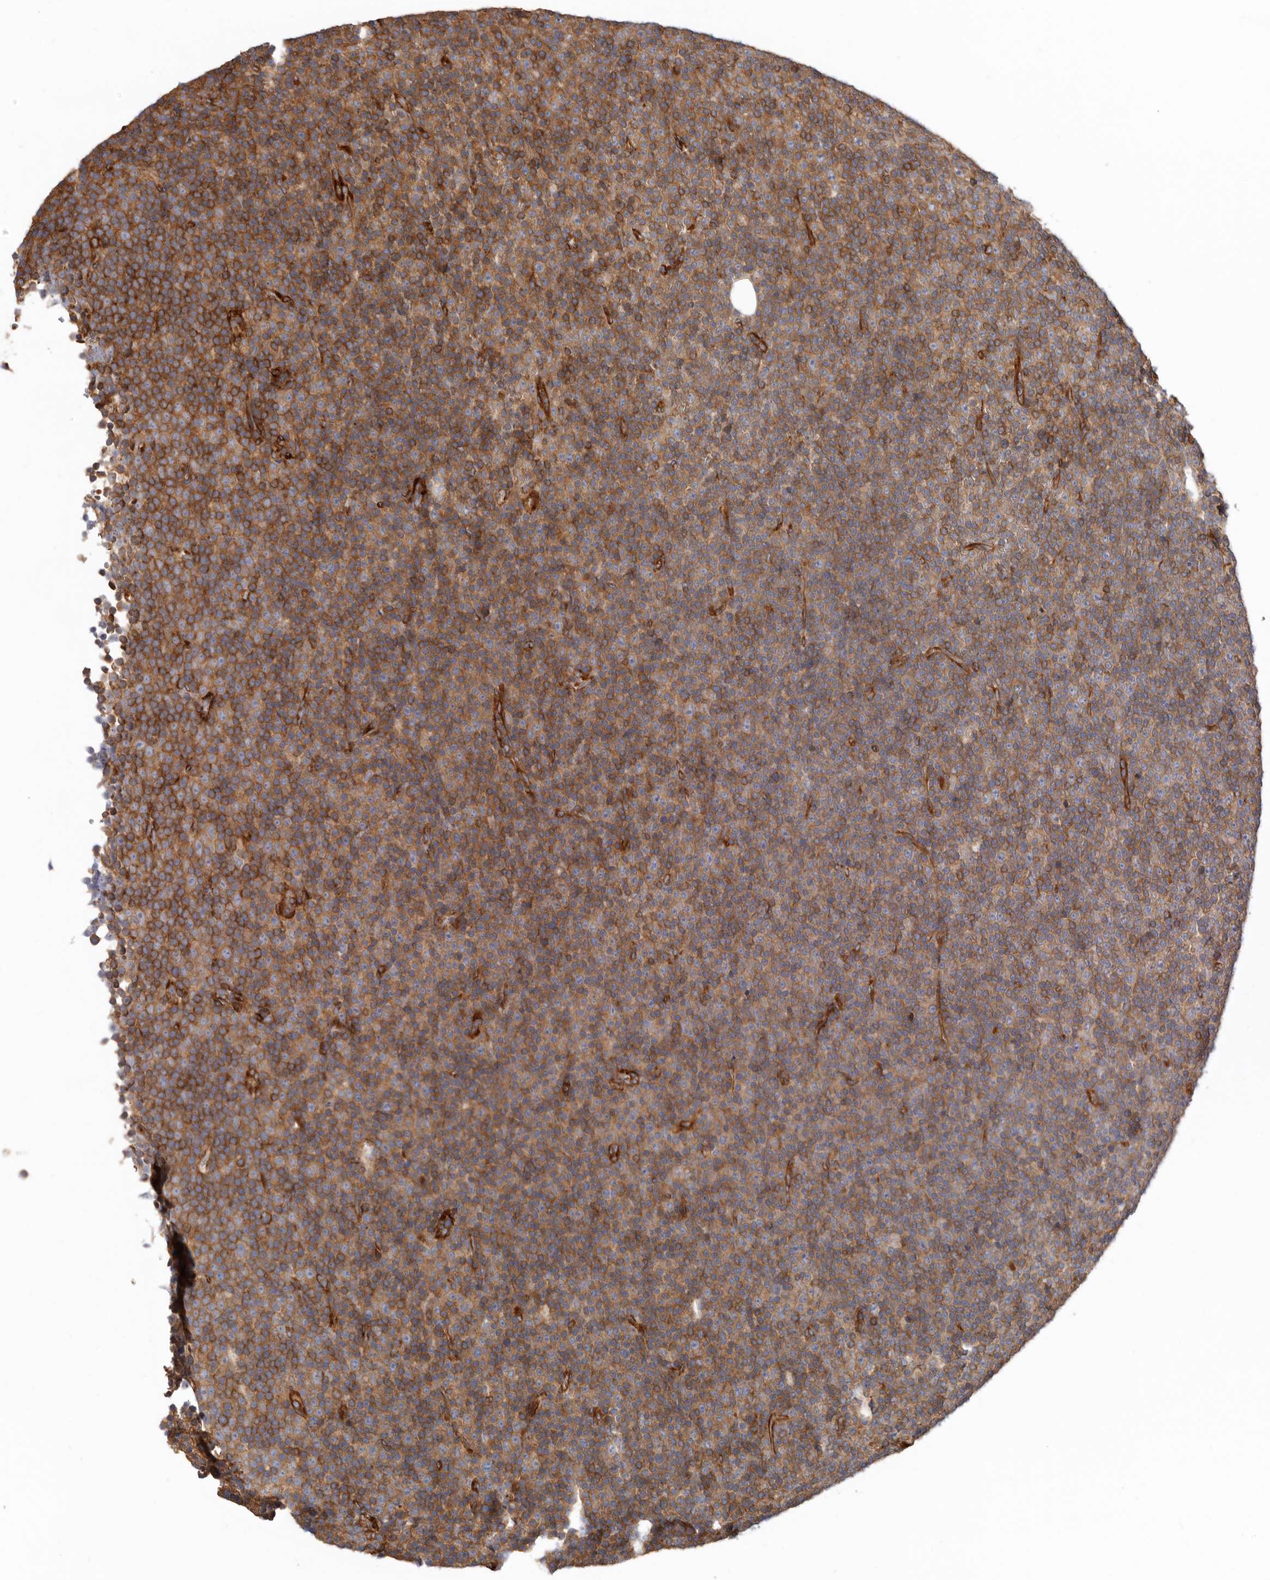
{"staining": {"intensity": "weak", "quantity": "25%-75%", "location": "cytoplasmic/membranous"}, "tissue": "lymphoma", "cell_type": "Tumor cells", "image_type": "cancer", "snomed": [{"axis": "morphology", "description": "Malignant lymphoma, non-Hodgkin's type, Low grade"}, {"axis": "topography", "description": "Lymph node"}], "caption": "A photomicrograph showing weak cytoplasmic/membranous positivity in approximately 25%-75% of tumor cells in lymphoma, as visualized by brown immunohistochemical staining.", "gene": "TMC7", "patient": {"sex": "female", "age": 67}}